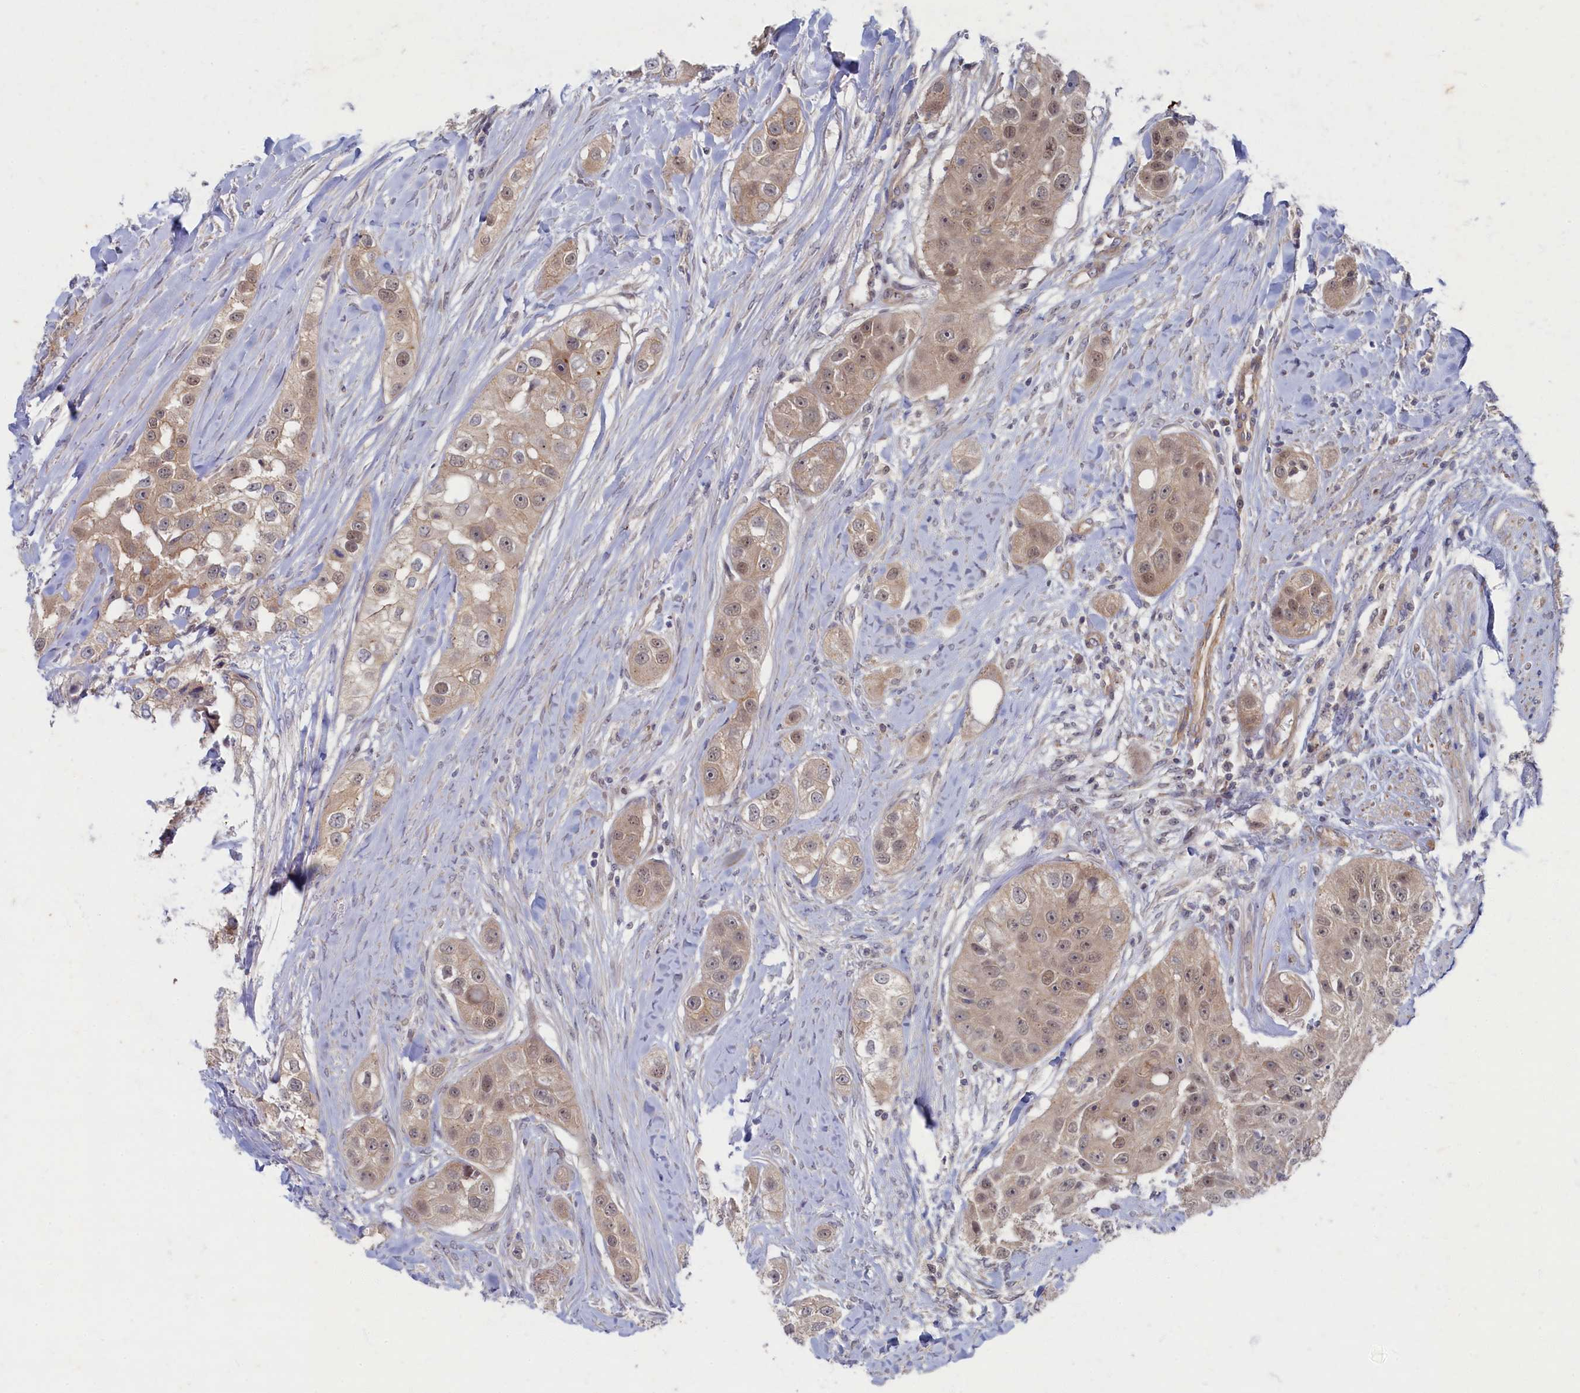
{"staining": {"intensity": "weak", "quantity": "25%-75%", "location": "cytoplasmic/membranous,nuclear"}, "tissue": "head and neck cancer", "cell_type": "Tumor cells", "image_type": "cancer", "snomed": [{"axis": "morphology", "description": "Normal tissue, NOS"}, {"axis": "morphology", "description": "Squamous cell carcinoma, NOS"}, {"axis": "topography", "description": "Skeletal muscle"}, {"axis": "topography", "description": "Head-Neck"}], "caption": "Weak cytoplasmic/membranous and nuclear protein positivity is present in about 25%-75% of tumor cells in head and neck cancer (squamous cell carcinoma).", "gene": "WDR59", "patient": {"sex": "male", "age": 51}}